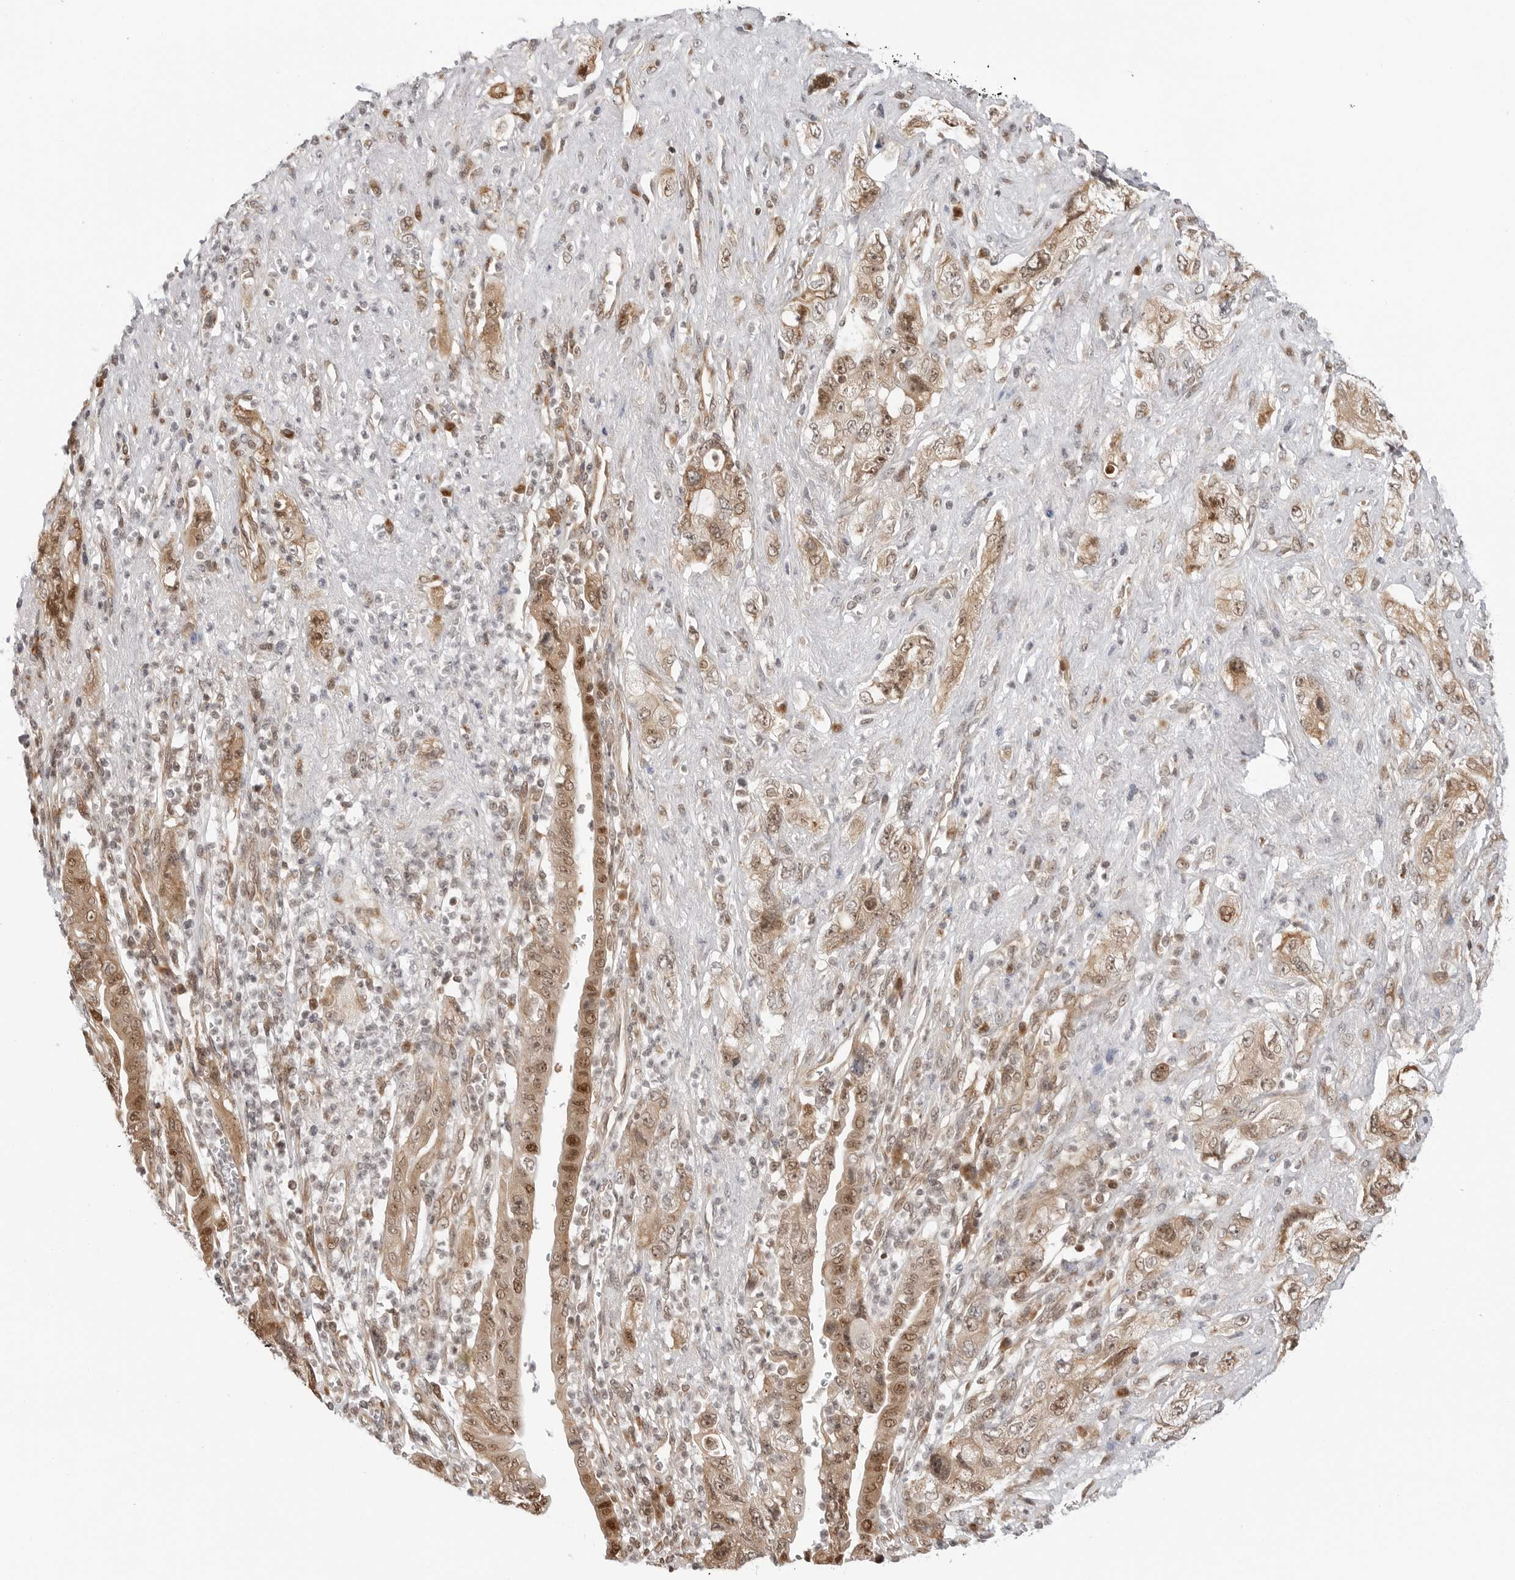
{"staining": {"intensity": "moderate", "quantity": ">75%", "location": "cytoplasmic/membranous,nuclear"}, "tissue": "pancreatic cancer", "cell_type": "Tumor cells", "image_type": "cancer", "snomed": [{"axis": "morphology", "description": "Adenocarcinoma, NOS"}, {"axis": "topography", "description": "Pancreas"}], "caption": "Human pancreatic cancer stained for a protein (brown) exhibits moderate cytoplasmic/membranous and nuclear positive positivity in approximately >75% of tumor cells.", "gene": "TIPRL", "patient": {"sex": "female", "age": 73}}